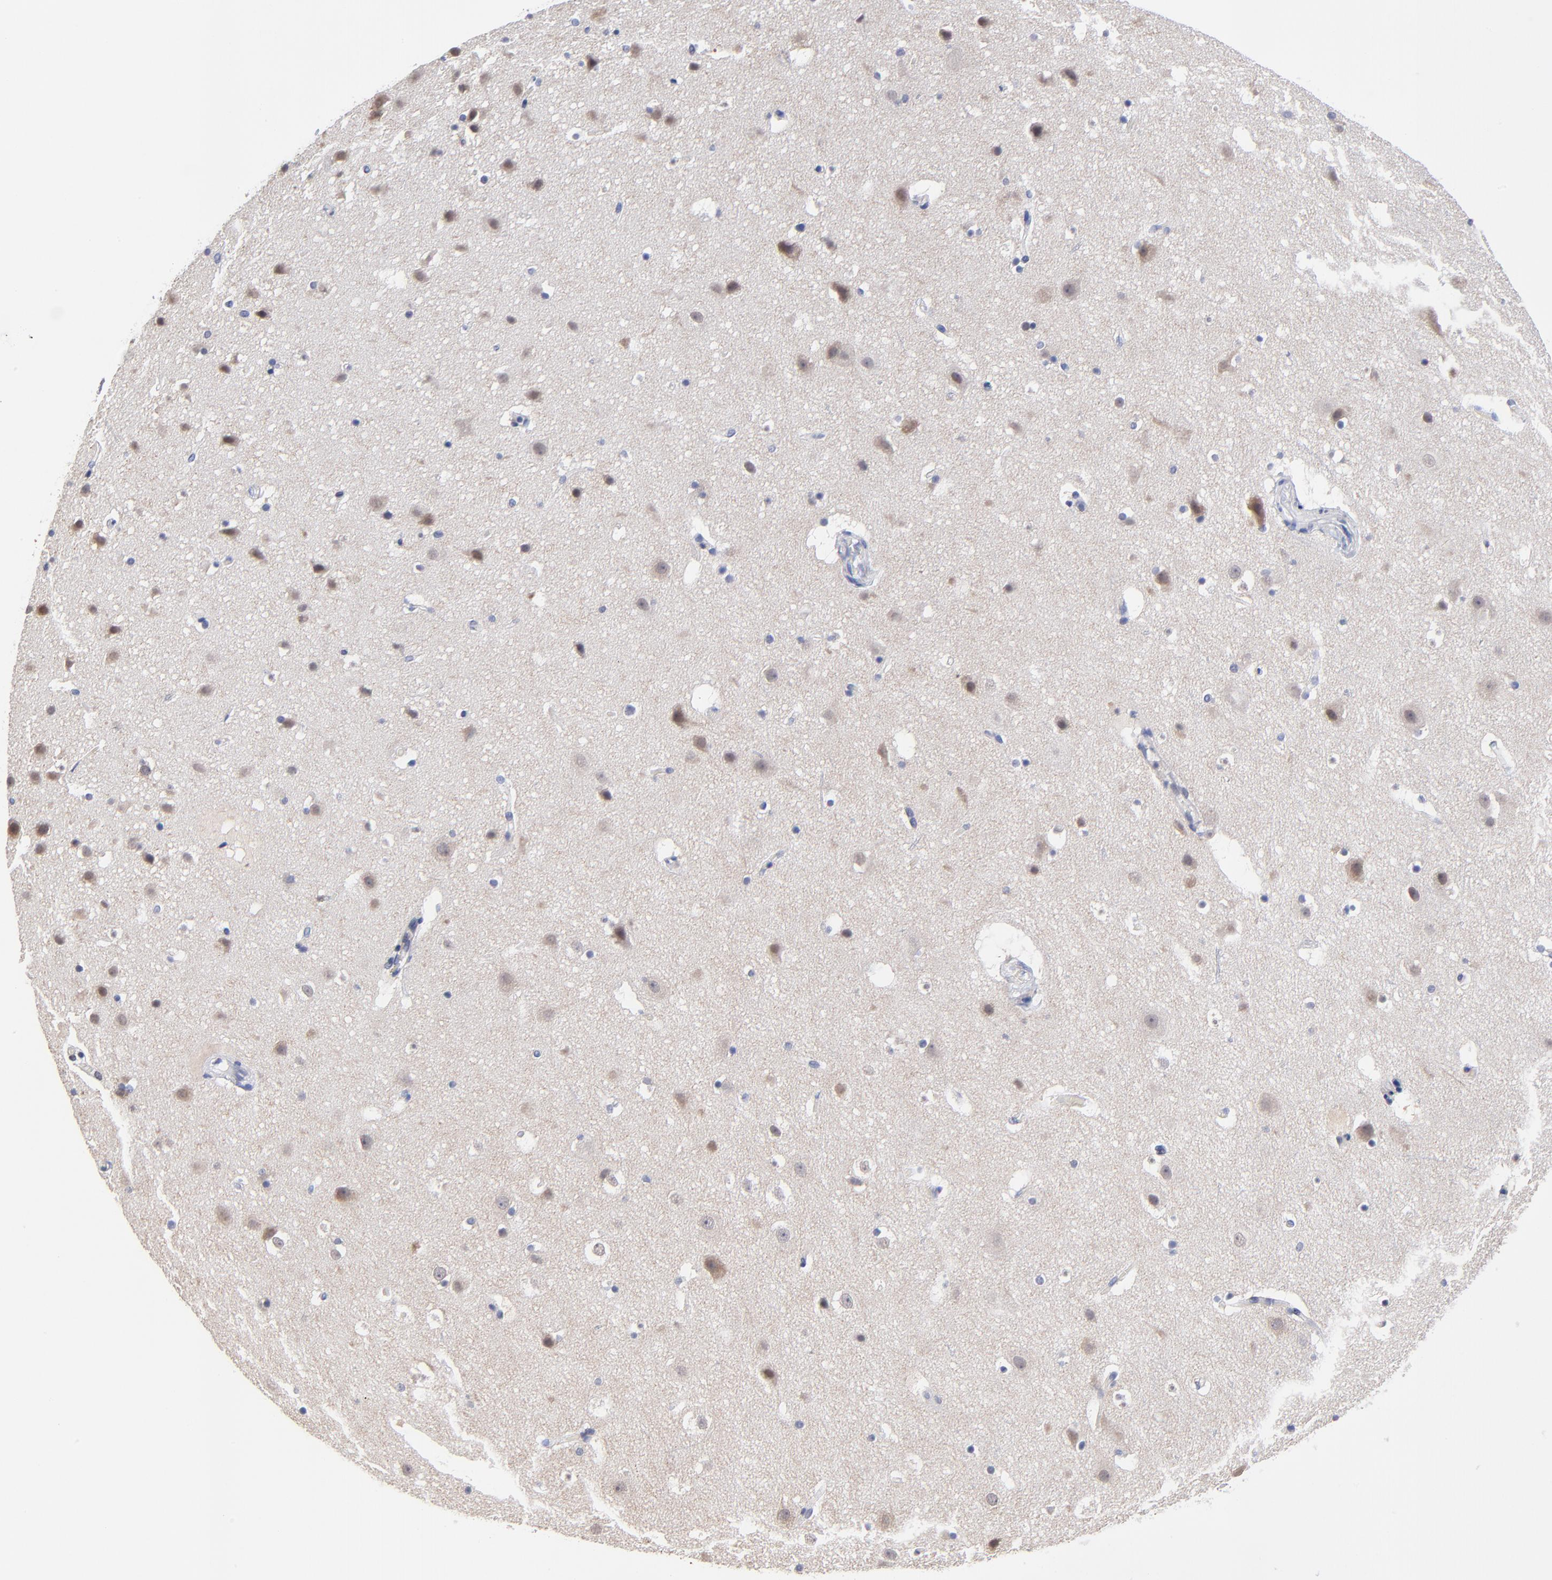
{"staining": {"intensity": "weak", "quantity": "25%-75%", "location": "cytoplasmic/membranous"}, "tissue": "cerebral cortex", "cell_type": "Endothelial cells", "image_type": "normal", "snomed": [{"axis": "morphology", "description": "Normal tissue, NOS"}, {"axis": "topography", "description": "Cerebral cortex"}], "caption": "High-power microscopy captured an immunohistochemistry micrograph of benign cerebral cortex, revealing weak cytoplasmic/membranous staining in about 25%-75% of endothelial cells.", "gene": "FBXO8", "patient": {"sex": "male", "age": 45}}